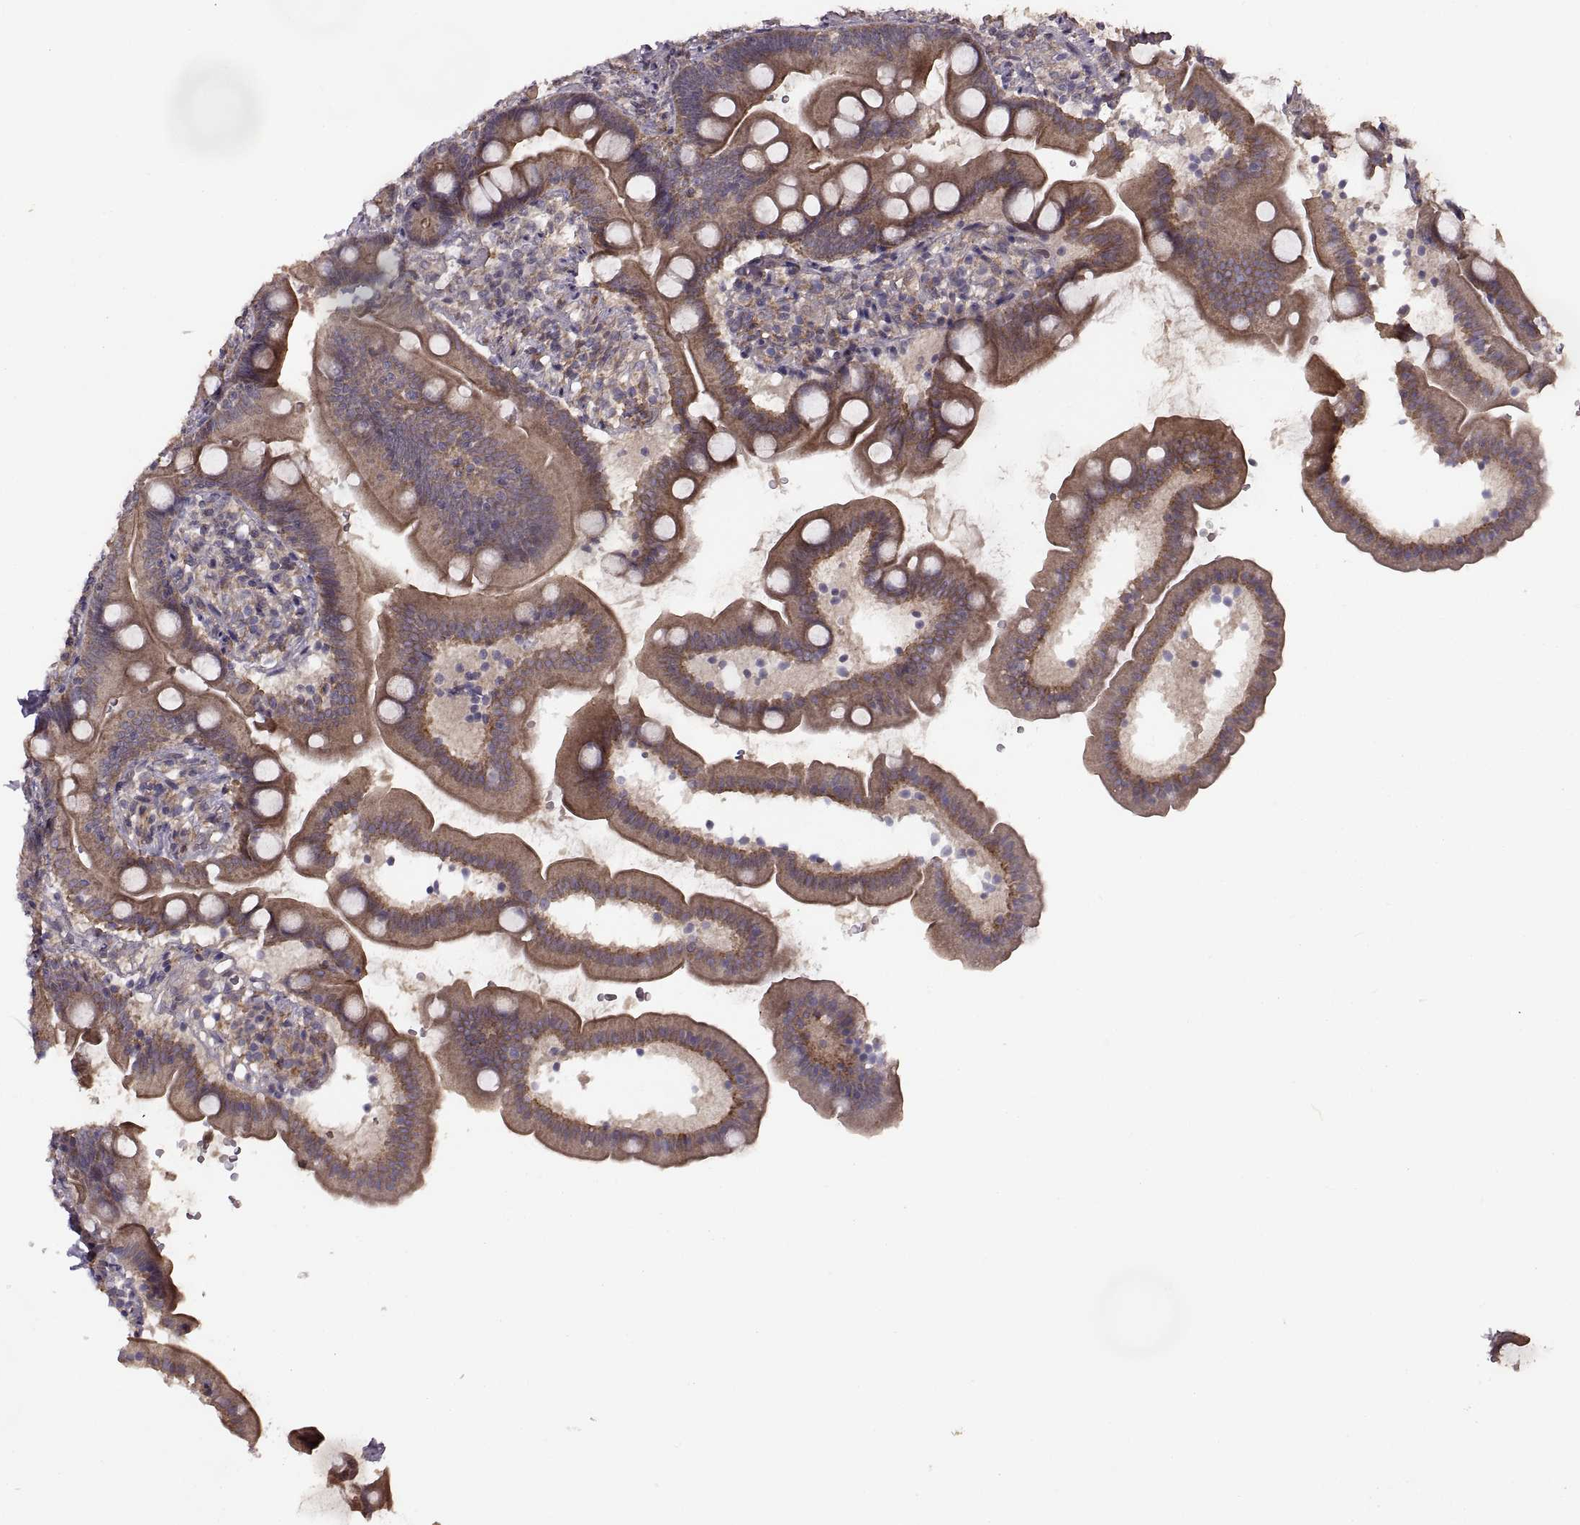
{"staining": {"intensity": "moderate", "quantity": ">75%", "location": "cytoplasmic/membranous"}, "tissue": "duodenum", "cell_type": "Glandular cells", "image_type": "normal", "snomed": [{"axis": "morphology", "description": "Normal tissue, NOS"}, {"axis": "topography", "description": "Duodenum"}], "caption": "The photomicrograph reveals staining of benign duodenum, revealing moderate cytoplasmic/membranous protein staining (brown color) within glandular cells. The staining was performed using DAB (3,3'-diaminobenzidine) to visualize the protein expression in brown, while the nuclei were stained in blue with hematoxylin (Magnification: 20x).", "gene": "PIERCE1", "patient": {"sex": "female", "age": 67}}